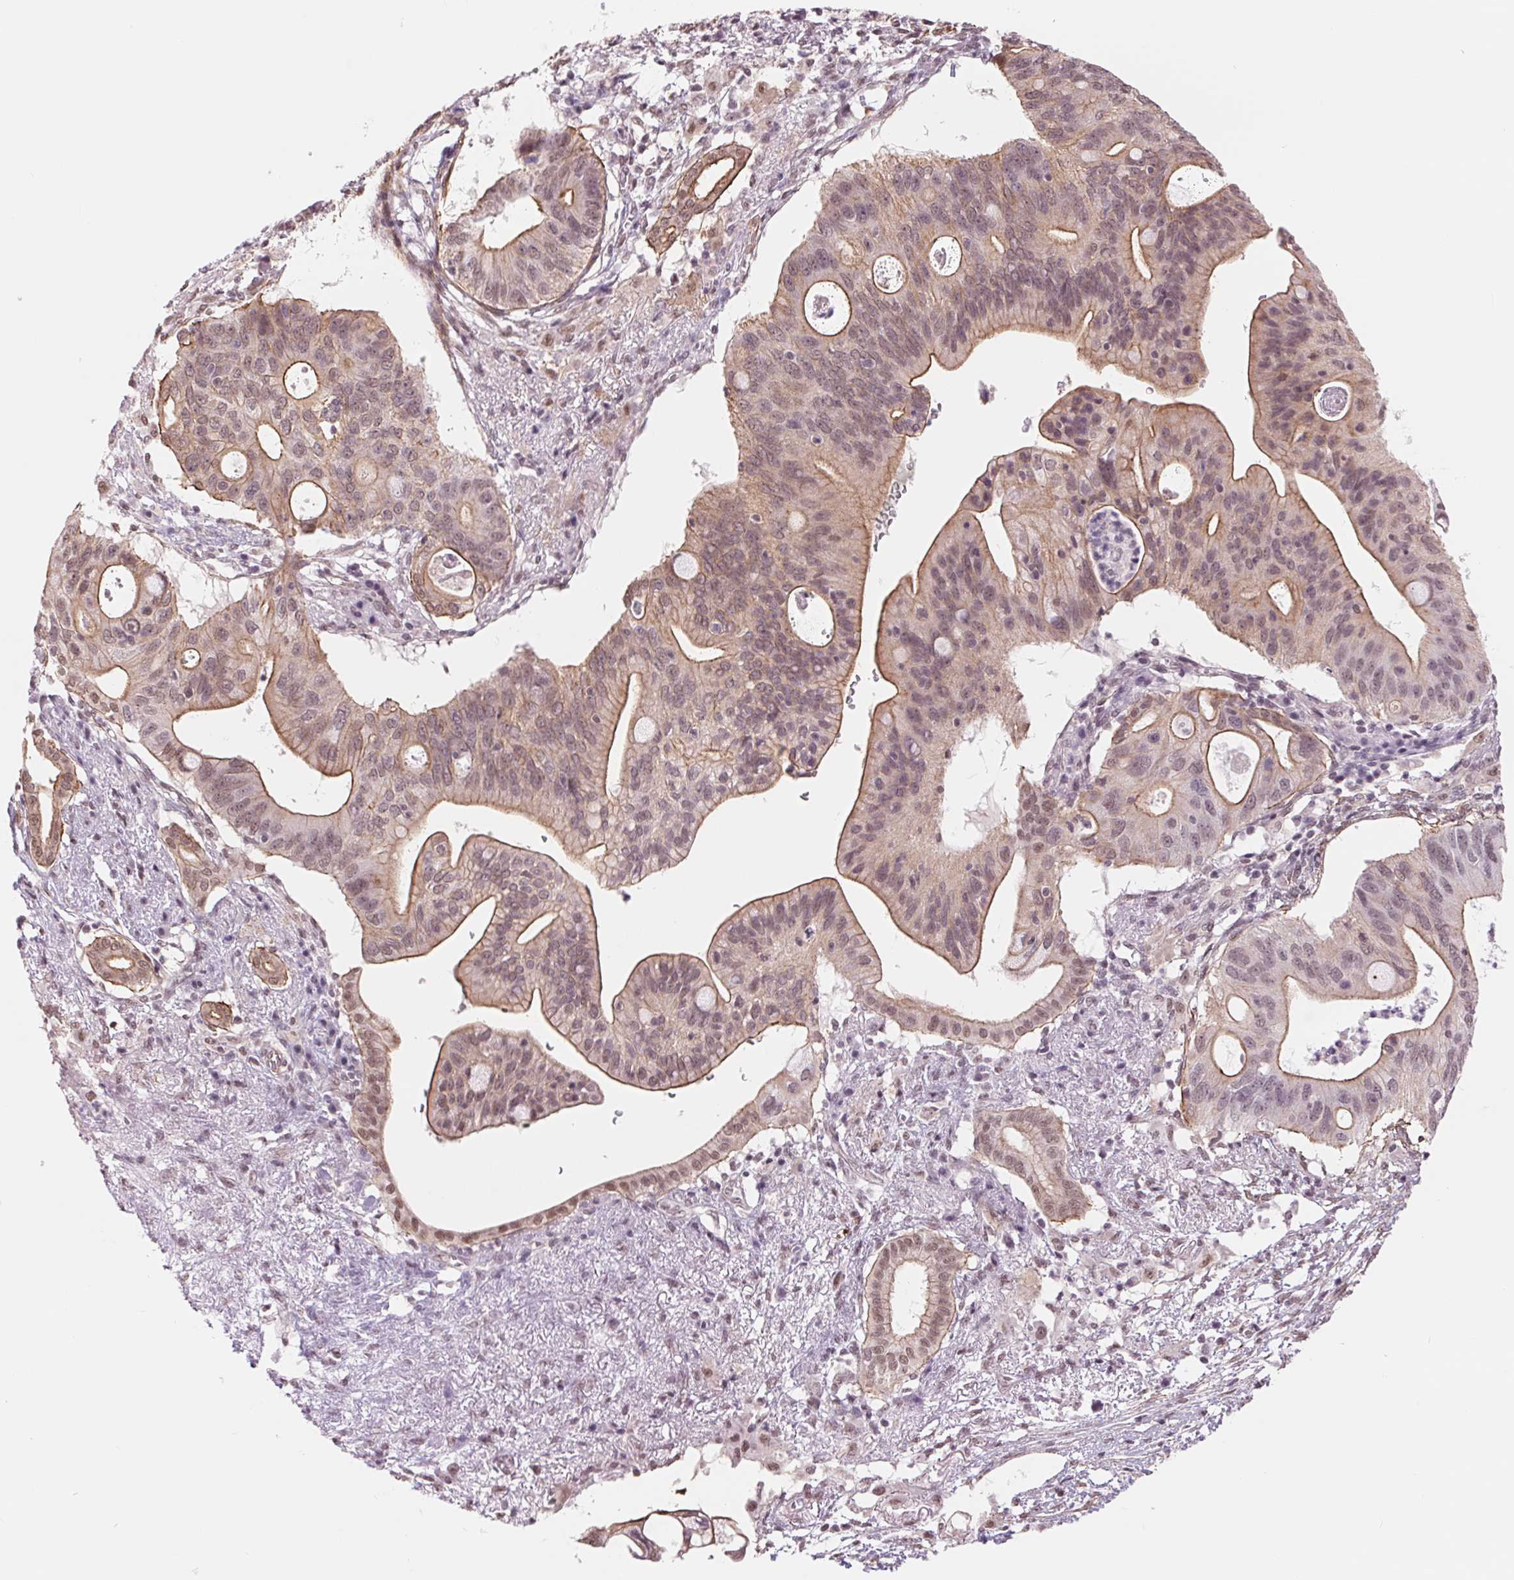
{"staining": {"intensity": "weak", "quantity": ">75%", "location": "cytoplasmic/membranous,nuclear"}, "tissue": "pancreatic cancer", "cell_type": "Tumor cells", "image_type": "cancer", "snomed": [{"axis": "morphology", "description": "Adenocarcinoma, NOS"}, {"axis": "topography", "description": "Pancreas"}], "caption": "Pancreatic cancer (adenocarcinoma) was stained to show a protein in brown. There is low levels of weak cytoplasmic/membranous and nuclear expression in approximately >75% of tumor cells.", "gene": "BCAT1", "patient": {"sex": "female", "age": 72}}